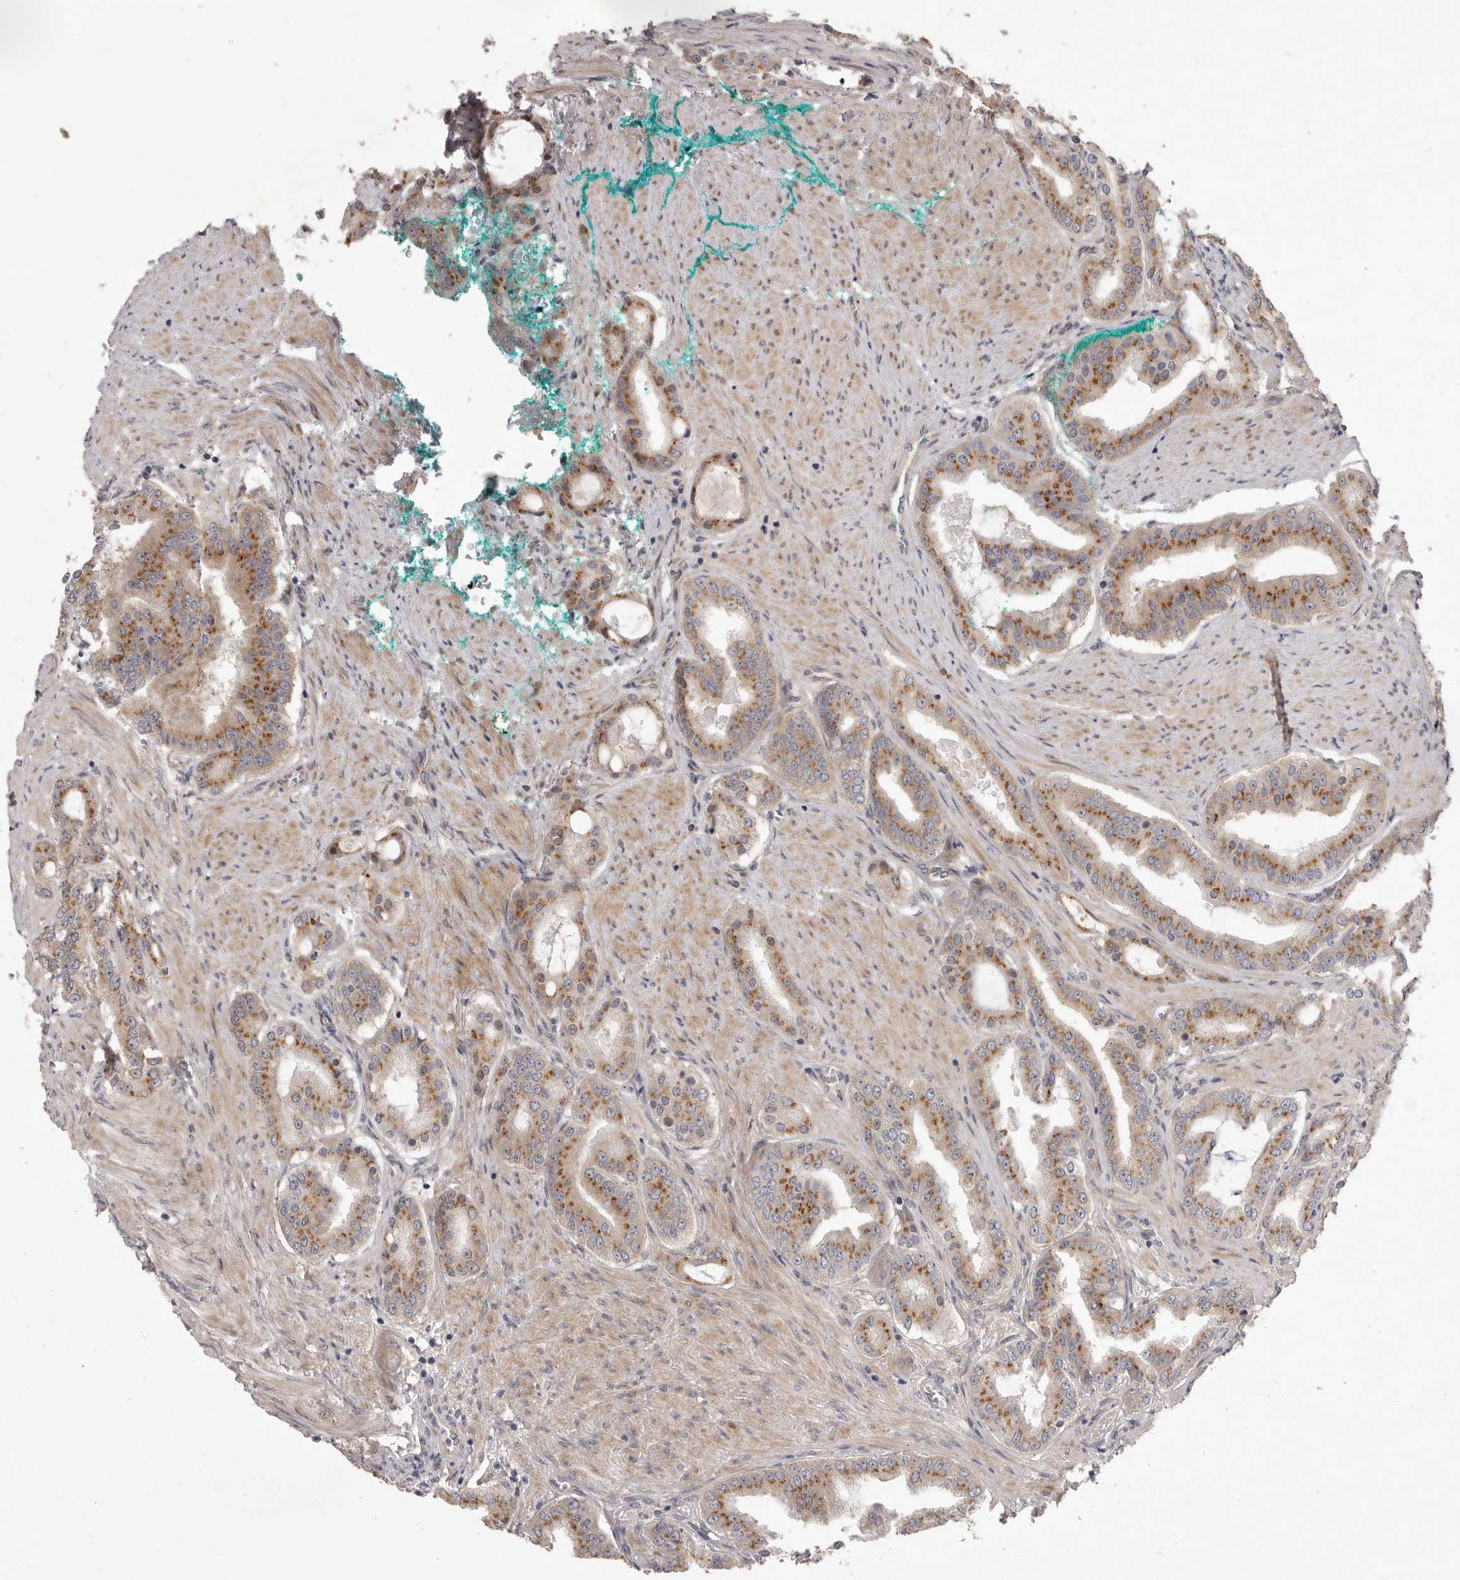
{"staining": {"intensity": "moderate", "quantity": ">75%", "location": "cytoplasmic/membranous"}, "tissue": "prostate cancer", "cell_type": "Tumor cells", "image_type": "cancer", "snomed": [{"axis": "morphology", "description": "Adenocarcinoma, High grade"}, {"axis": "topography", "description": "Prostate"}], "caption": "The histopathology image reveals a brown stain indicating the presence of a protein in the cytoplasmic/membranous of tumor cells in adenocarcinoma (high-grade) (prostate). (IHC, brightfield microscopy, high magnification).", "gene": "TBC1D8B", "patient": {"sex": "male", "age": 60}}